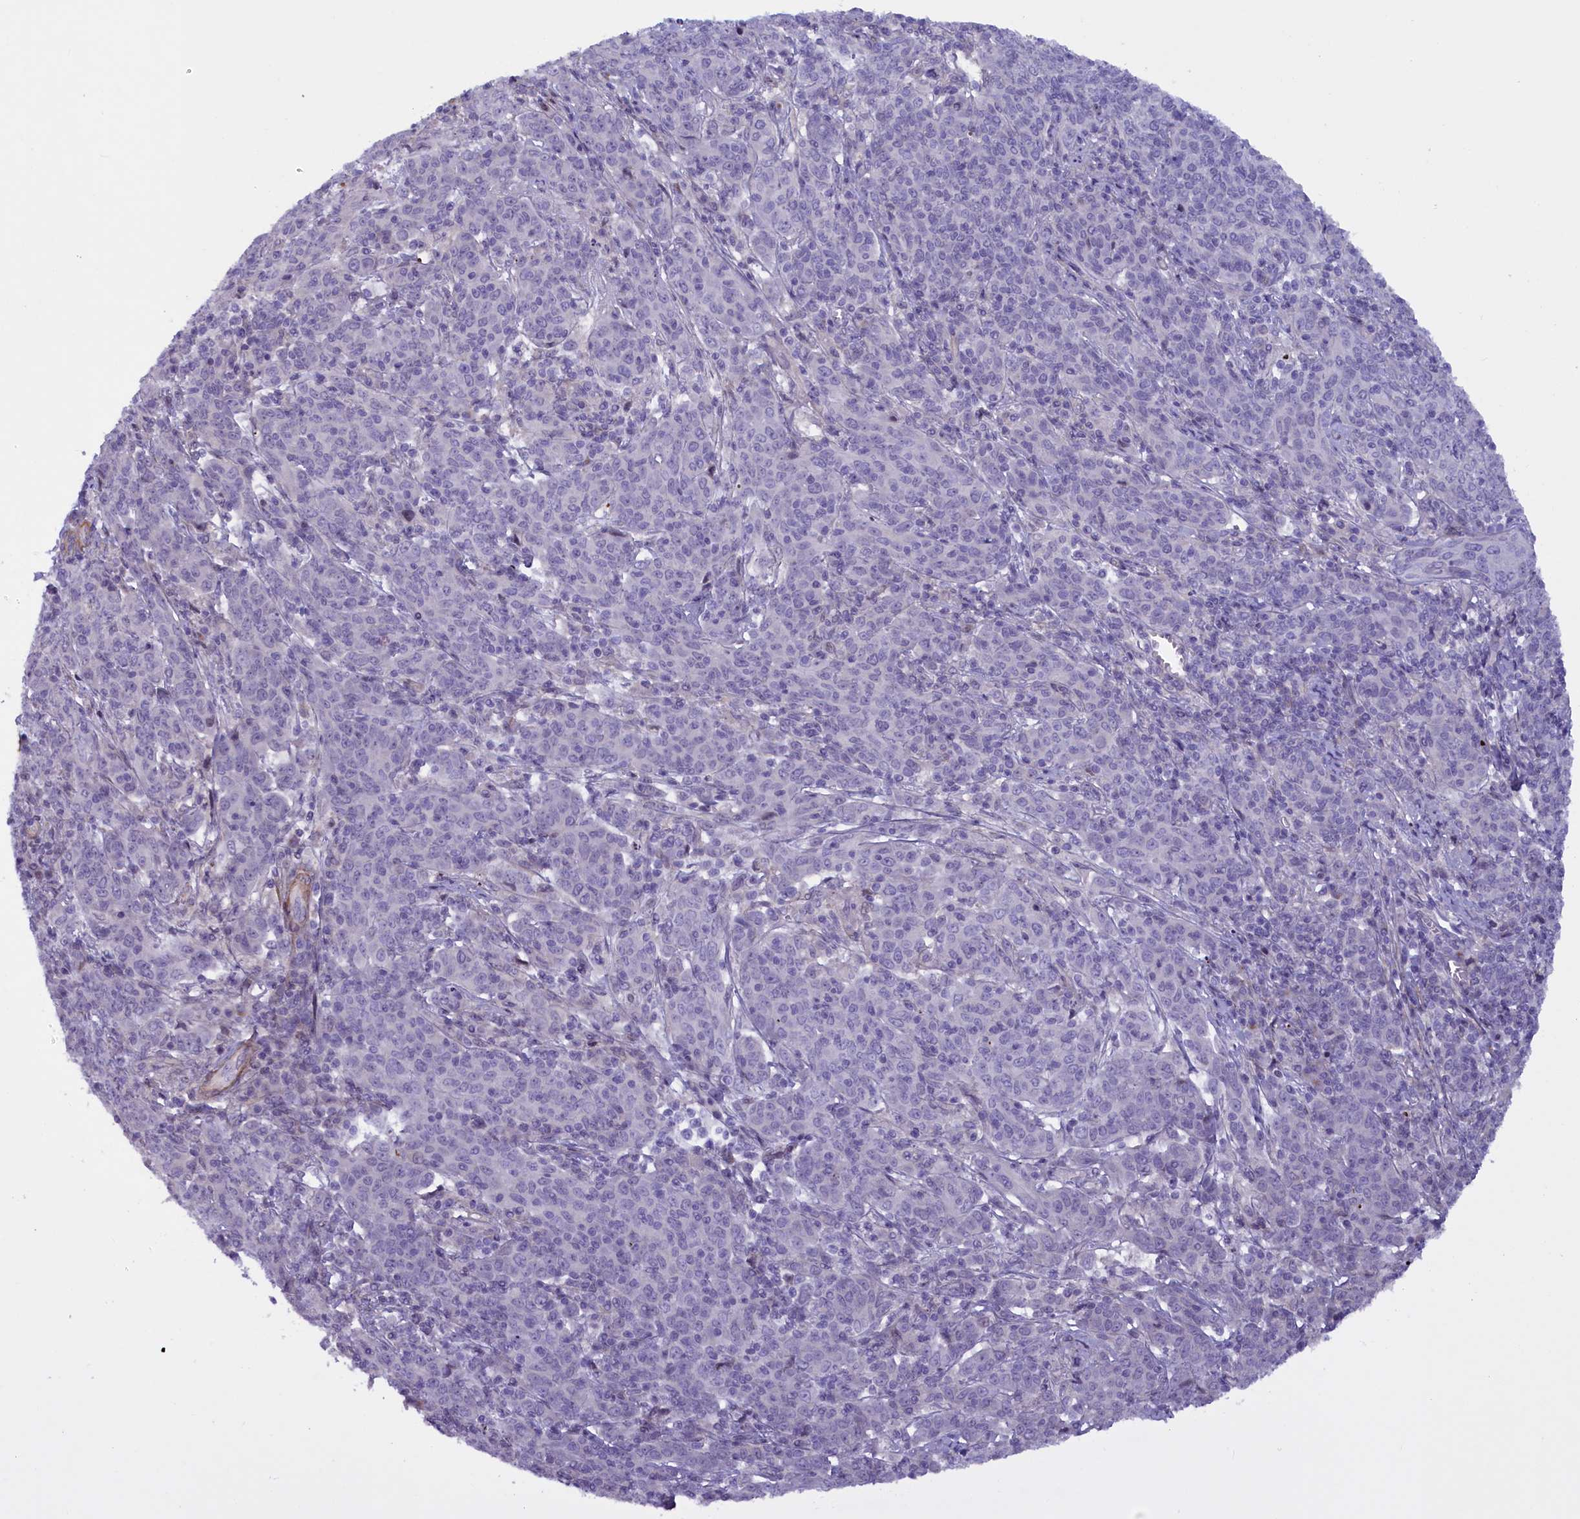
{"staining": {"intensity": "negative", "quantity": "none", "location": "none"}, "tissue": "cervical cancer", "cell_type": "Tumor cells", "image_type": "cancer", "snomed": [{"axis": "morphology", "description": "Squamous cell carcinoma, NOS"}, {"axis": "topography", "description": "Cervix"}], "caption": "Immunohistochemistry of cervical cancer (squamous cell carcinoma) displays no staining in tumor cells. Nuclei are stained in blue.", "gene": "MAN2C1", "patient": {"sex": "female", "age": 67}}